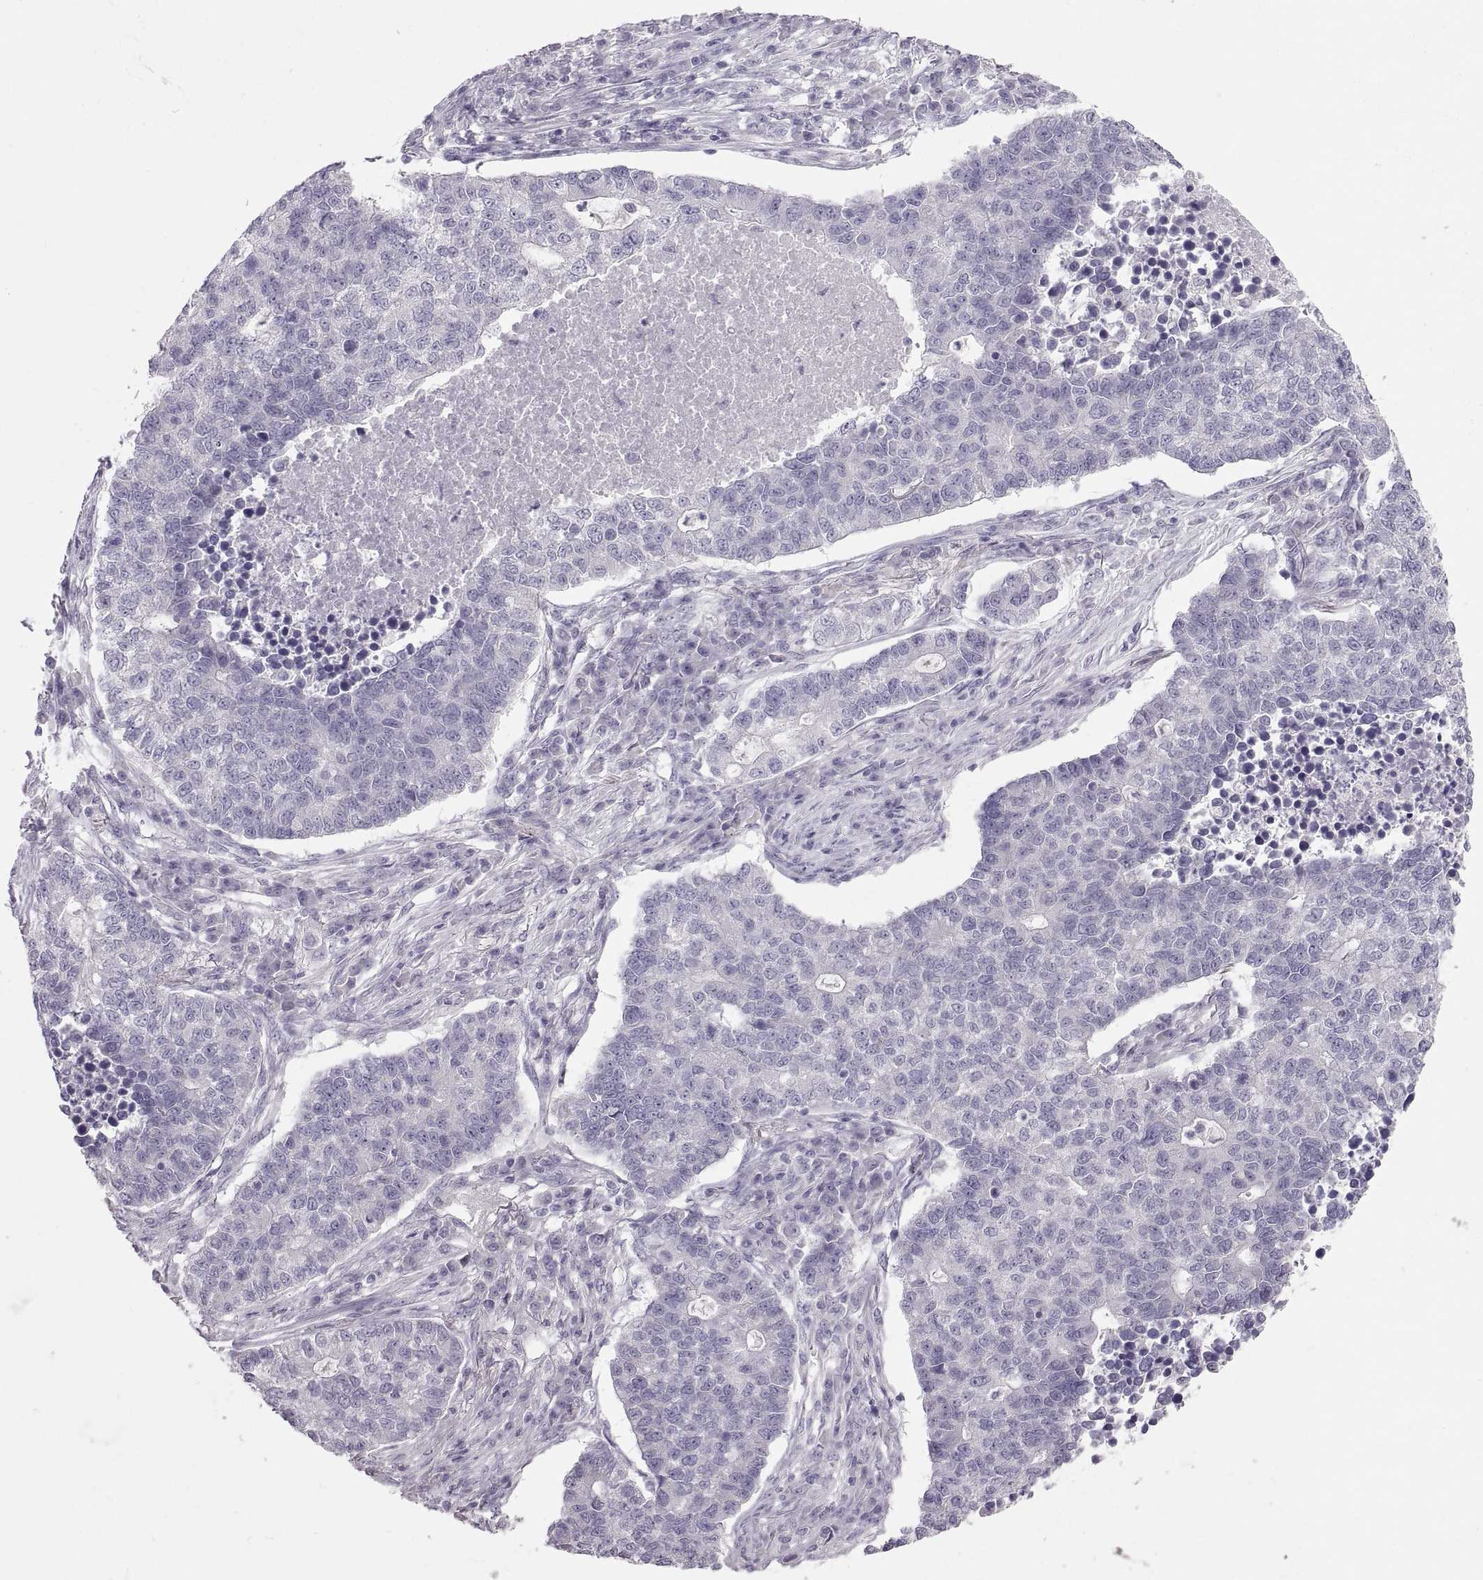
{"staining": {"intensity": "negative", "quantity": "none", "location": "none"}, "tissue": "lung cancer", "cell_type": "Tumor cells", "image_type": "cancer", "snomed": [{"axis": "morphology", "description": "Adenocarcinoma, NOS"}, {"axis": "topography", "description": "Lung"}], "caption": "Adenocarcinoma (lung) was stained to show a protein in brown. There is no significant expression in tumor cells. (DAB immunohistochemistry (IHC) with hematoxylin counter stain).", "gene": "WBP2NL", "patient": {"sex": "male", "age": 57}}